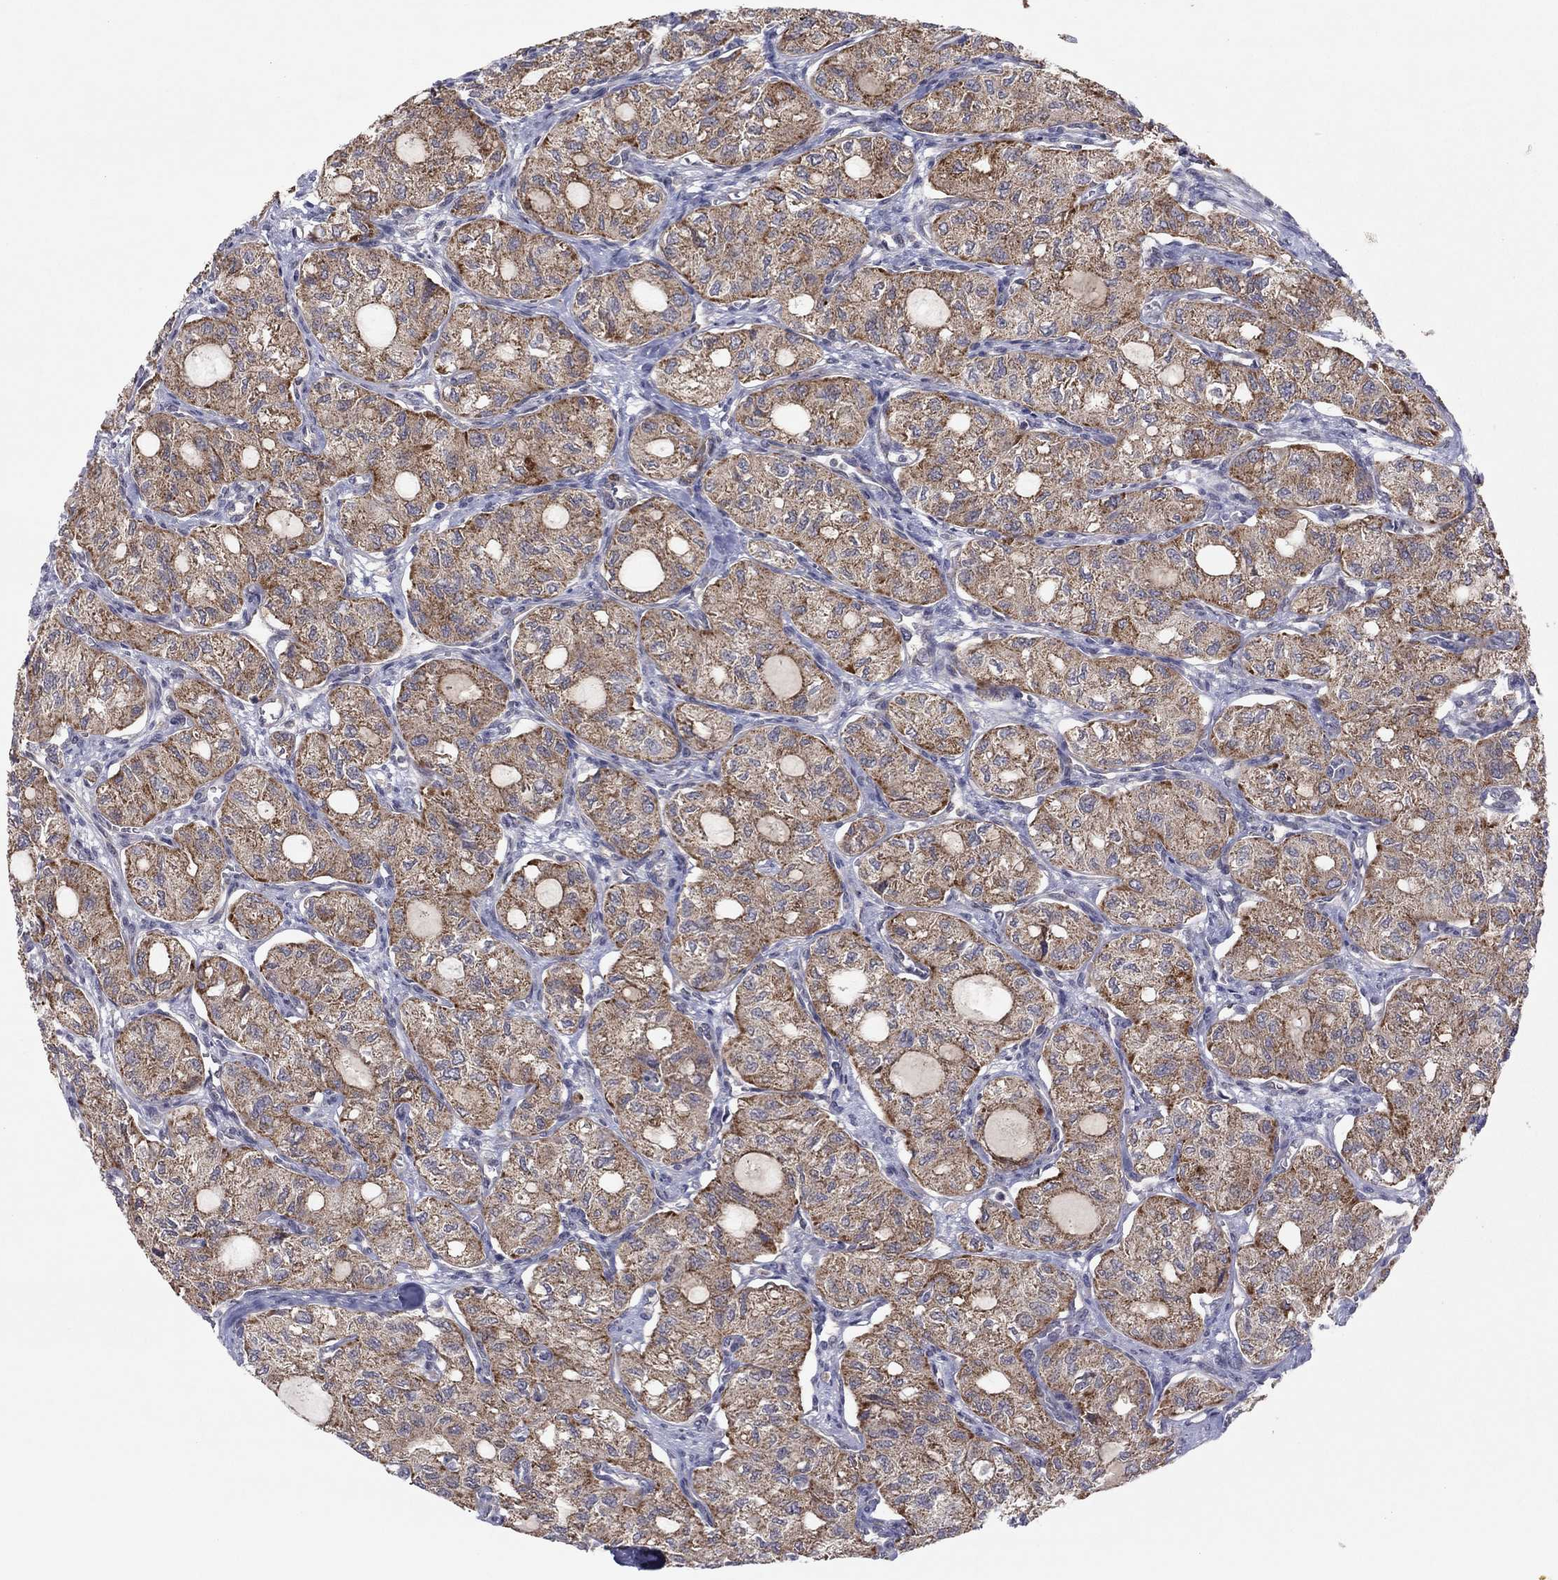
{"staining": {"intensity": "moderate", "quantity": ">75%", "location": "cytoplasmic/membranous"}, "tissue": "thyroid cancer", "cell_type": "Tumor cells", "image_type": "cancer", "snomed": [{"axis": "morphology", "description": "Follicular adenoma carcinoma, NOS"}, {"axis": "topography", "description": "Thyroid gland"}], "caption": "Protein expression analysis of human thyroid cancer (follicular adenoma carcinoma) reveals moderate cytoplasmic/membranous expression in approximately >75% of tumor cells.", "gene": "CRACDL", "patient": {"sex": "male", "age": 75}}